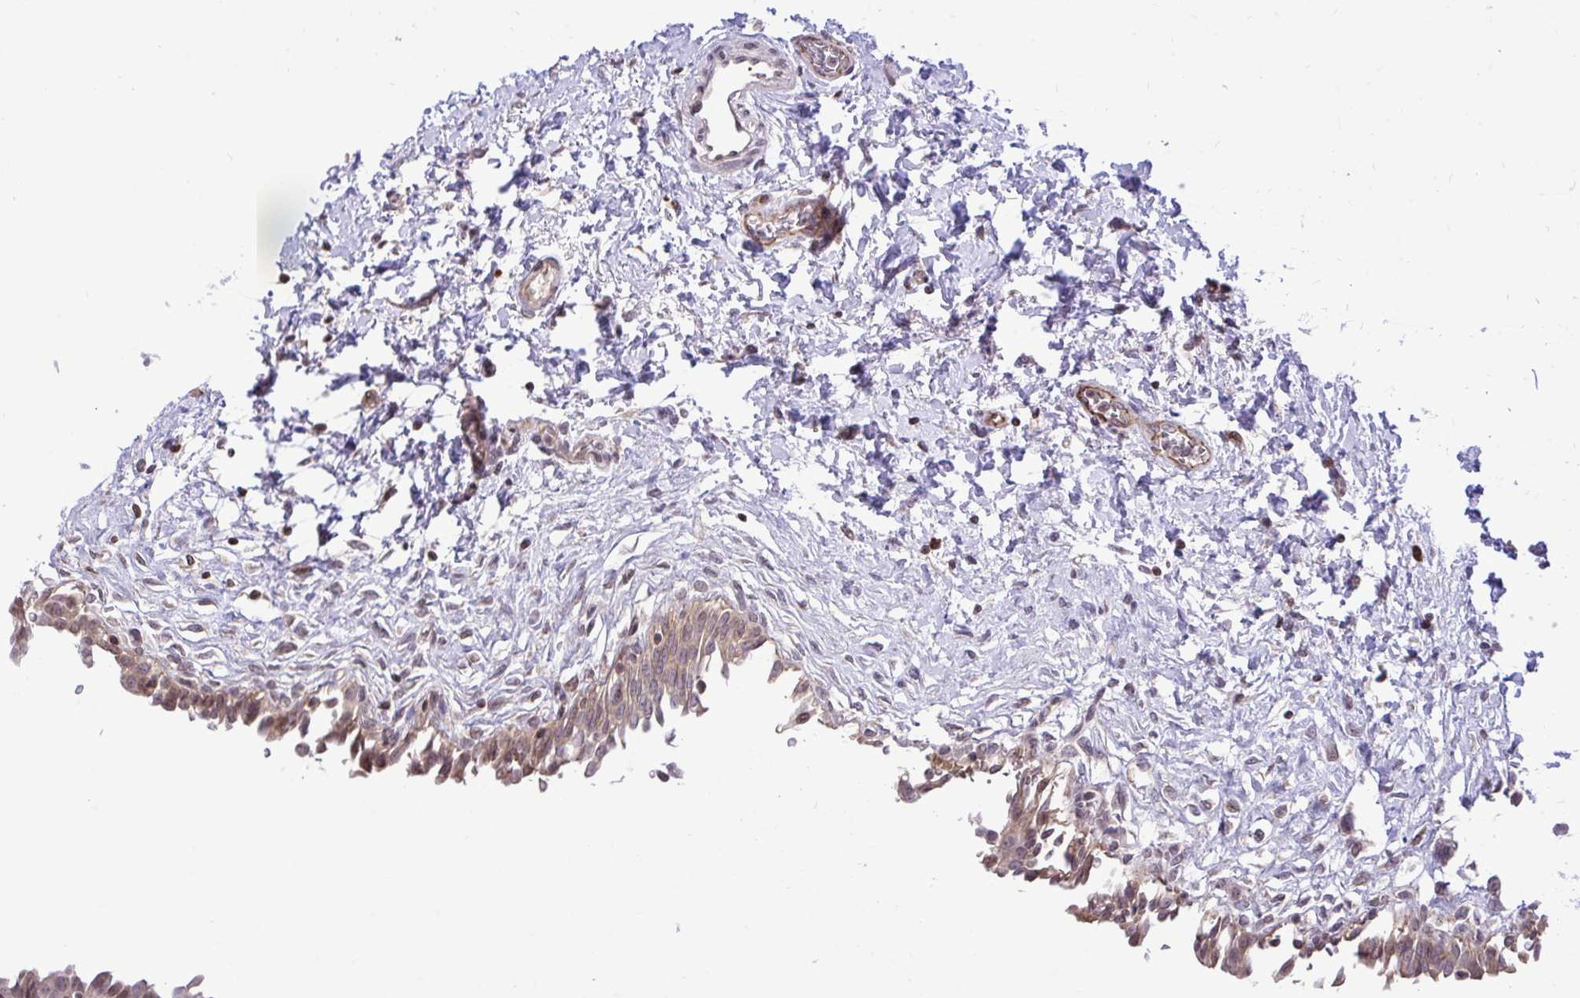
{"staining": {"intensity": "moderate", "quantity": "25%-75%", "location": "cytoplasmic/membranous,nuclear"}, "tissue": "urinary bladder", "cell_type": "Urothelial cells", "image_type": "normal", "snomed": [{"axis": "morphology", "description": "Normal tissue, NOS"}, {"axis": "topography", "description": "Urinary bladder"}], "caption": "Brown immunohistochemical staining in unremarkable human urinary bladder shows moderate cytoplasmic/membranous,nuclear staining in approximately 25%-75% of urothelial cells.", "gene": "METTL9", "patient": {"sex": "male", "age": 37}}